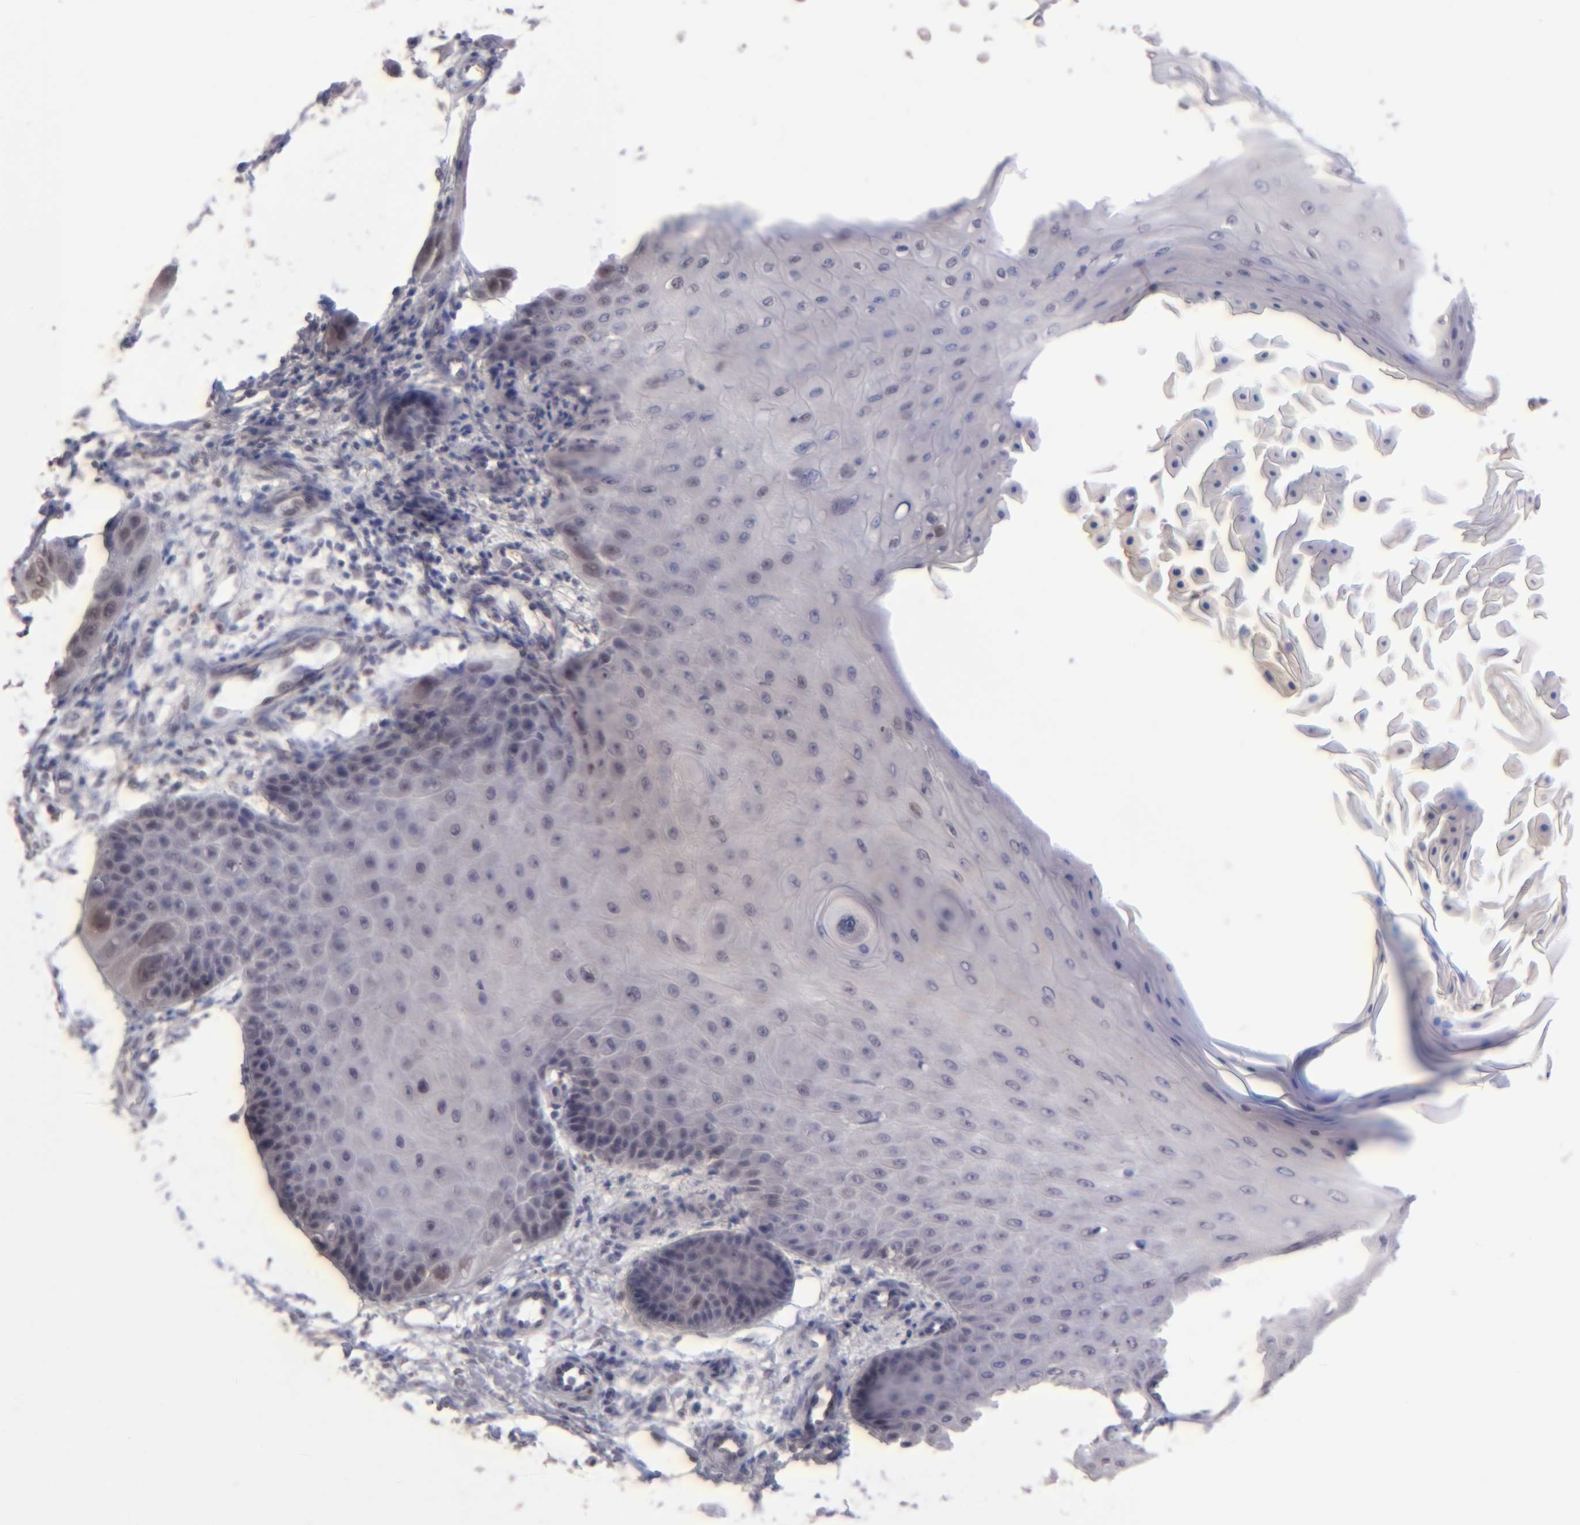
{"staining": {"intensity": "weak", "quantity": "<25%", "location": "nuclear"}, "tissue": "skin cancer", "cell_type": "Tumor cells", "image_type": "cancer", "snomed": [{"axis": "morphology", "description": "Squamous cell carcinoma, NOS"}, {"axis": "topography", "description": "Skin"}], "caption": "Skin cancer (squamous cell carcinoma) was stained to show a protein in brown. There is no significant staining in tumor cells.", "gene": "MGAM", "patient": {"sex": "female", "age": 40}}